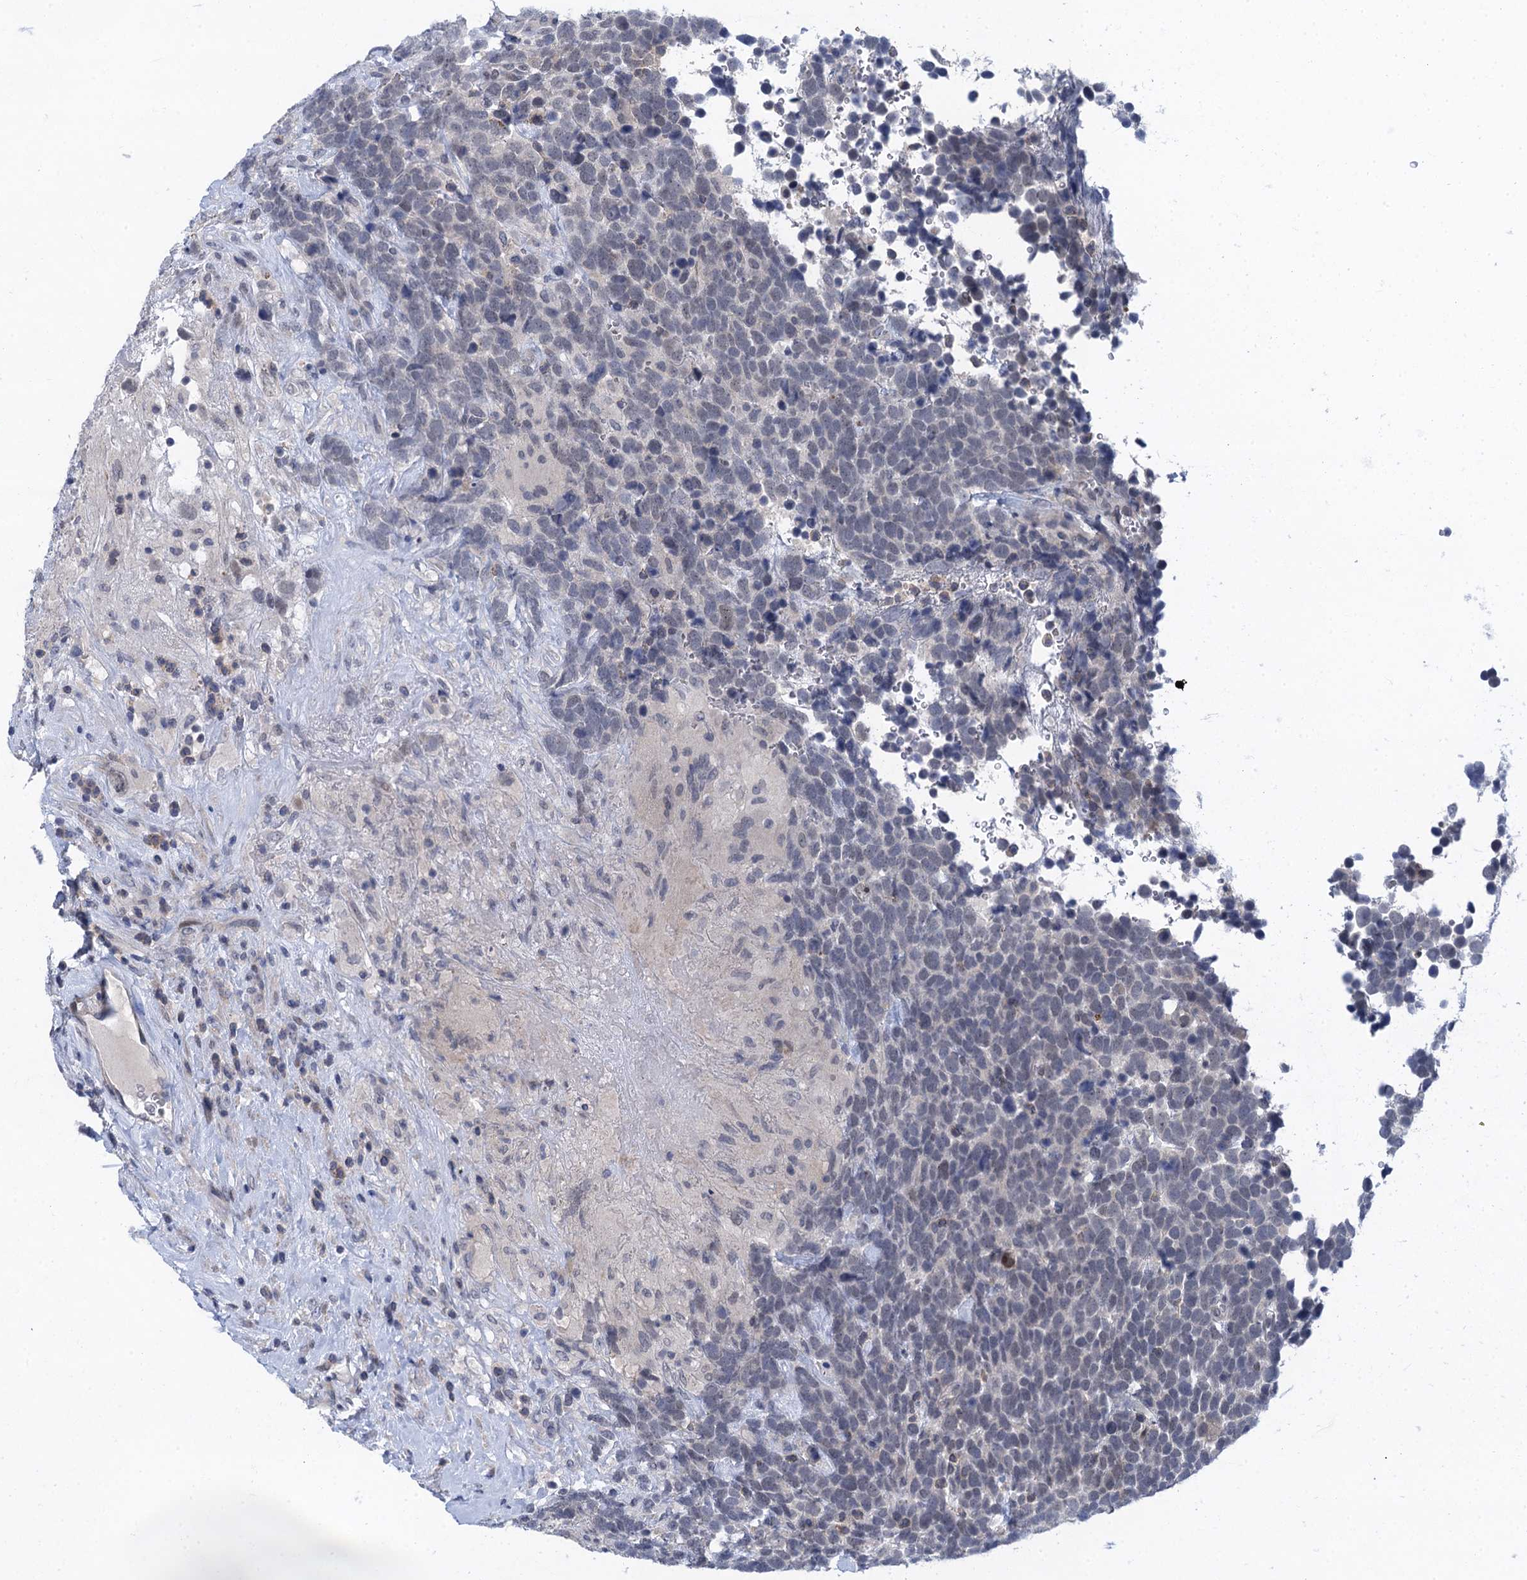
{"staining": {"intensity": "negative", "quantity": "none", "location": "none"}, "tissue": "urothelial cancer", "cell_type": "Tumor cells", "image_type": "cancer", "snomed": [{"axis": "morphology", "description": "Urothelial carcinoma, High grade"}, {"axis": "topography", "description": "Urinary bladder"}], "caption": "The micrograph reveals no significant staining in tumor cells of urothelial carcinoma (high-grade).", "gene": "MRFAP1", "patient": {"sex": "female", "age": 82}}